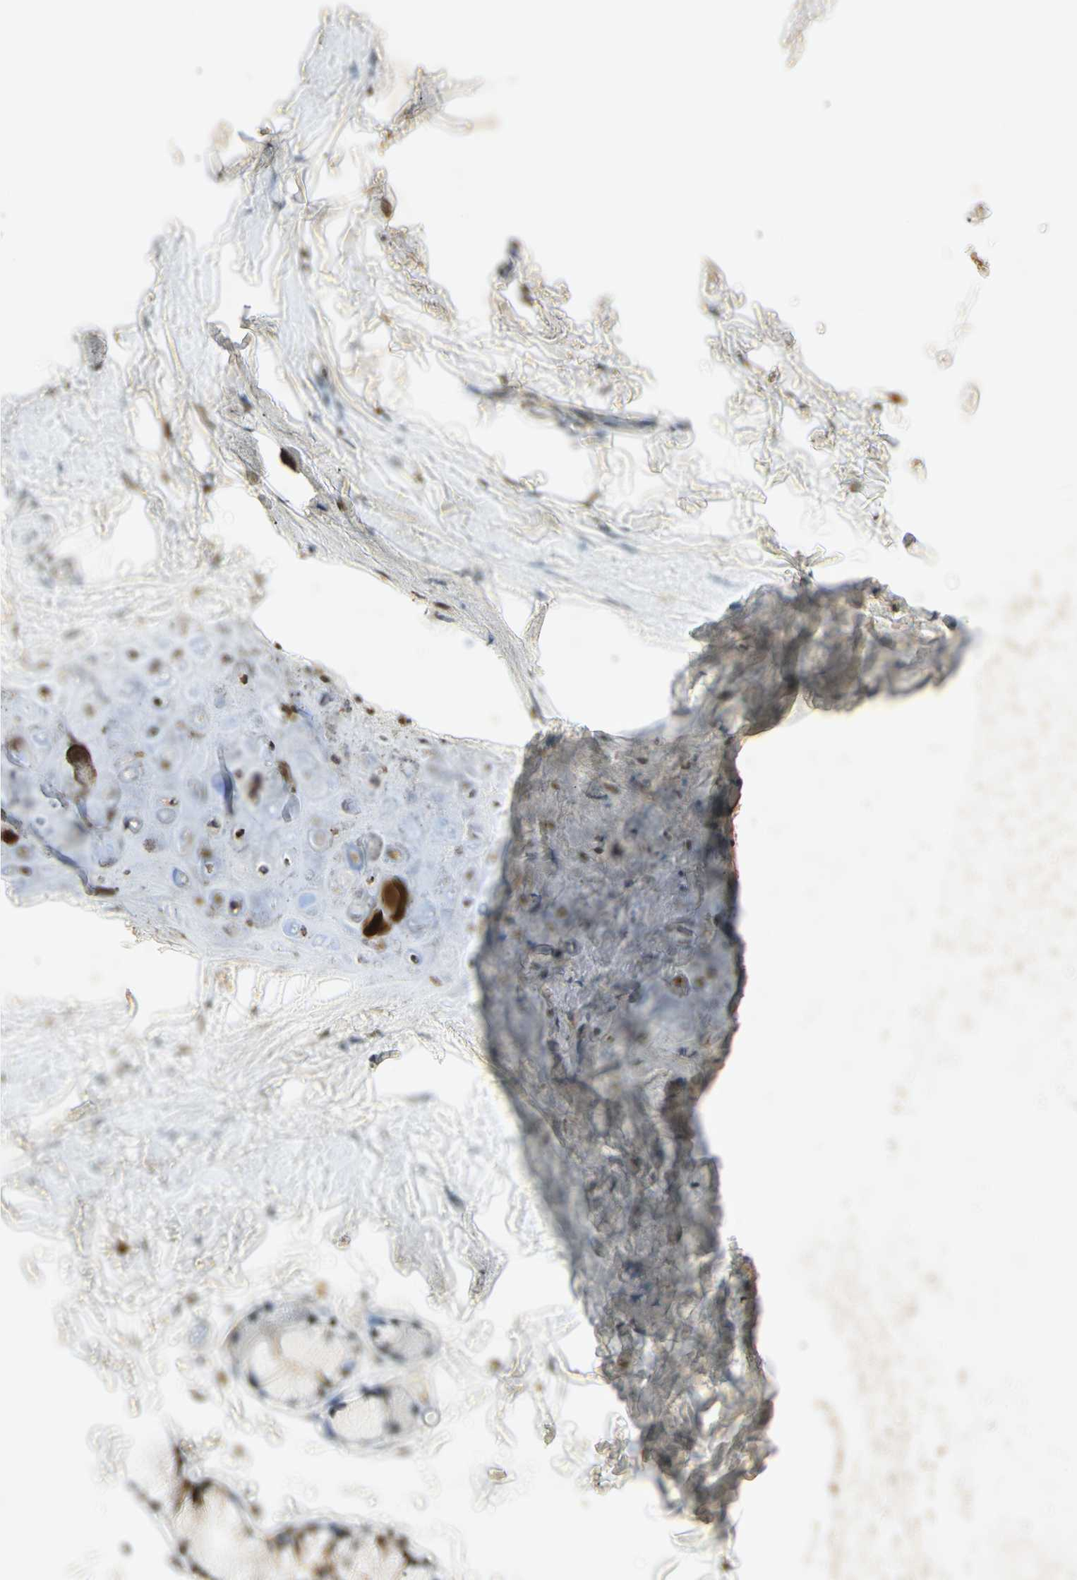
{"staining": {"intensity": "weak", "quantity": "25%-75%", "location": "cytoplasmic/membranous"}, "tissue": "adipose tissue", "cell_type": "Adipocytes", "image_type": "normal", "snomed": [{"axis": "morphology", "description": "Normal tissue, NOS"}, {"axis": "topography", "description": "Cartilage tissue"}, {"axis": "topography", "description": "Bronchus"}], "caption": "A brown stain highlights weak cytoplasmic/membranous staining of a protein in adipocytes of unremarkable human adipose tissue. The protein is shown in brown color, while the nuclei are stained blue.", "gene": "HSPA1B", "patient": {"sex": "female", "age": 73}}